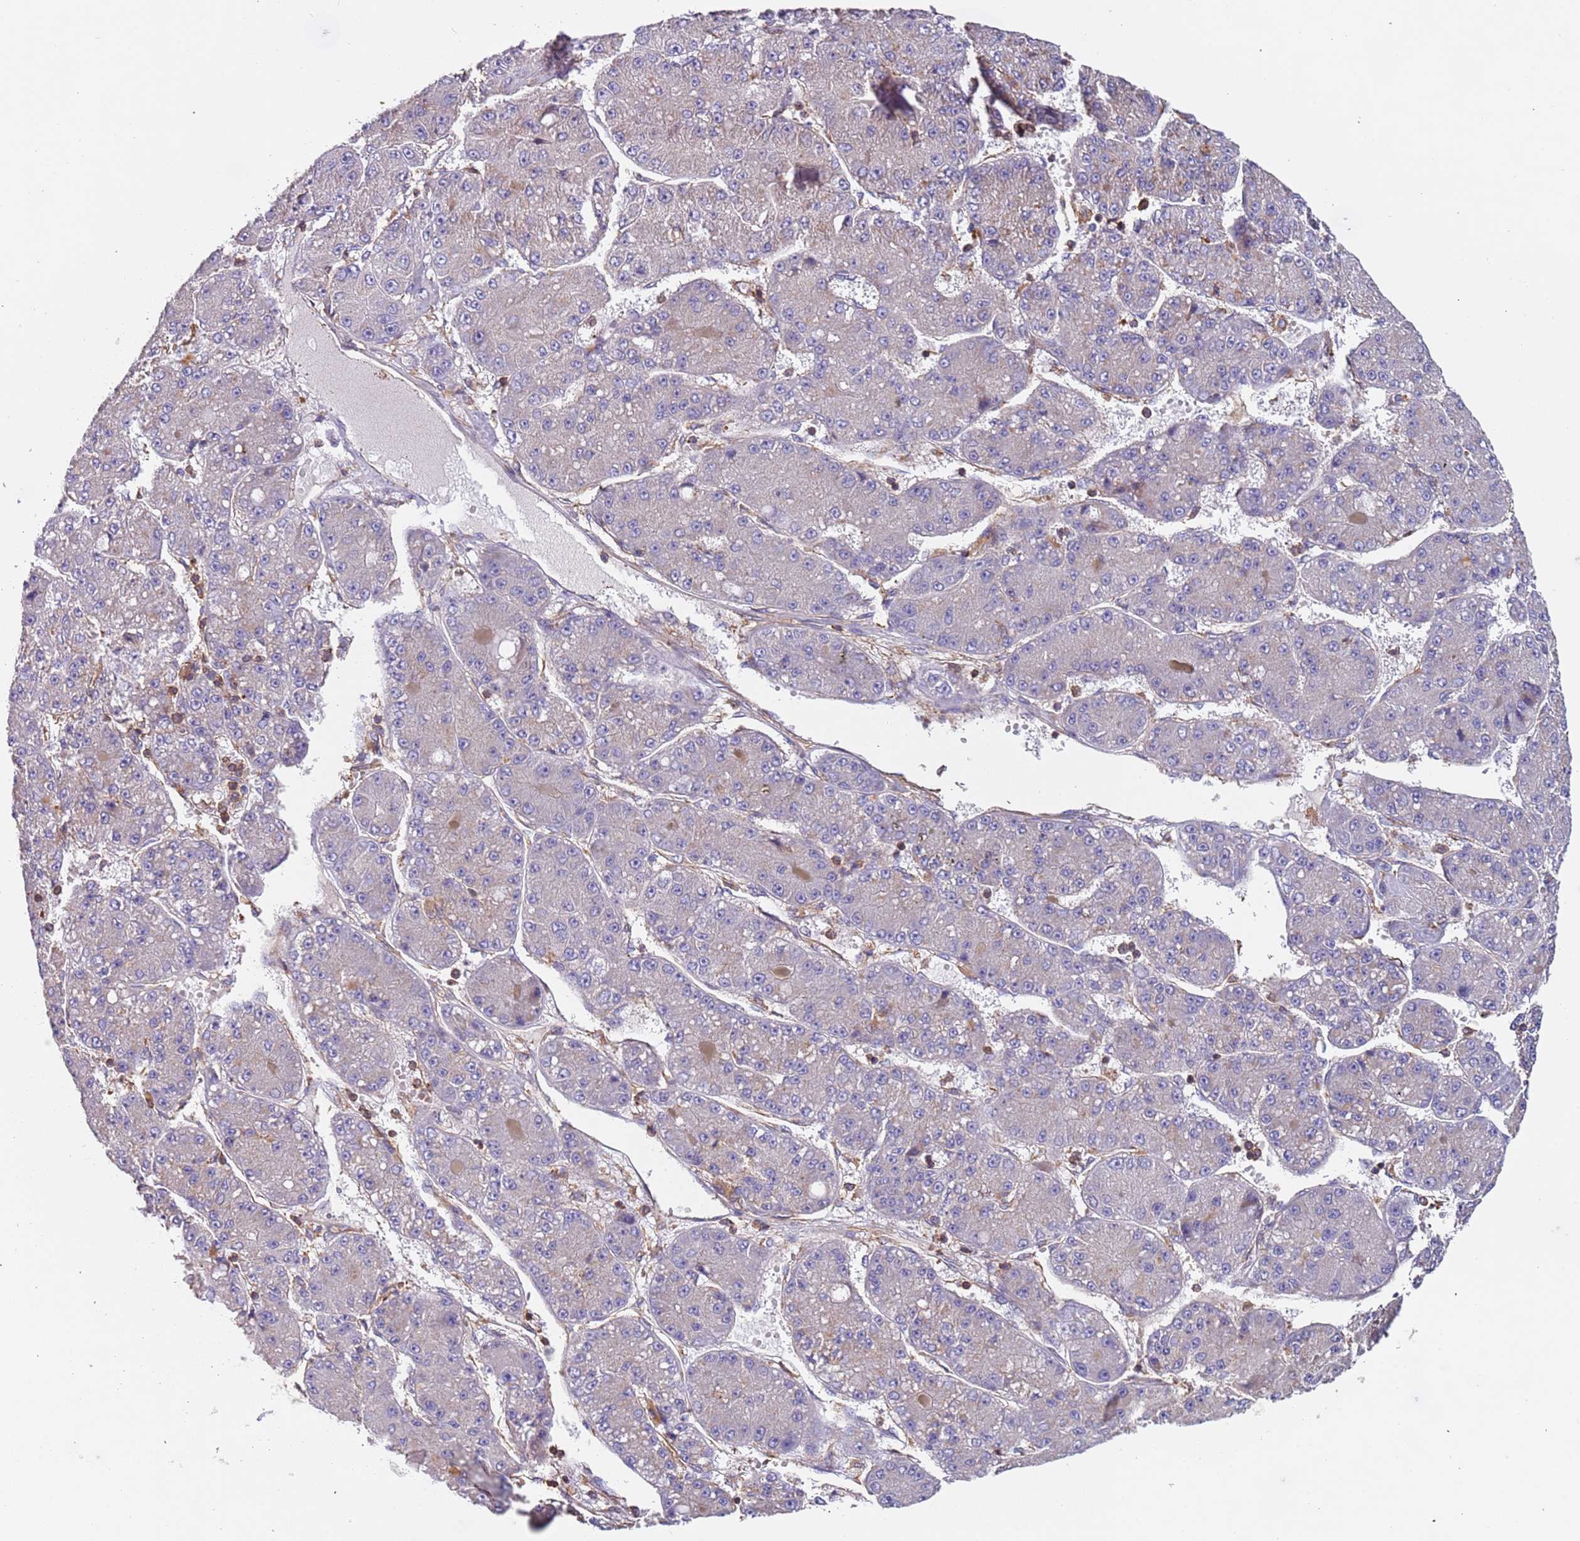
{"staining": {"intensity": "negative", "quantity": "none", "location": "none"}, "tissue": "liver cancer", "cell_type": "Tumor cells", "image_type": "cancer", "snomed": [{"axis": "morphology", "description": "Carcinoma, Hepatocellular, NOS"}, {"axis": "topography", "description": "Liver"}], "caption": "This histopathology image is of liver cancer (hepatocellular carcinoma) stained with immunohistochemistry (IHC) to label a protein in brown with the nuclei are counter-stained blue. There is no staining in tumor cells. (DAB immunohistochemistry (IHC) with hematoxylin counter stain).", "gene": "SYT4", "patient": {"sex": "male", "age": 67}}